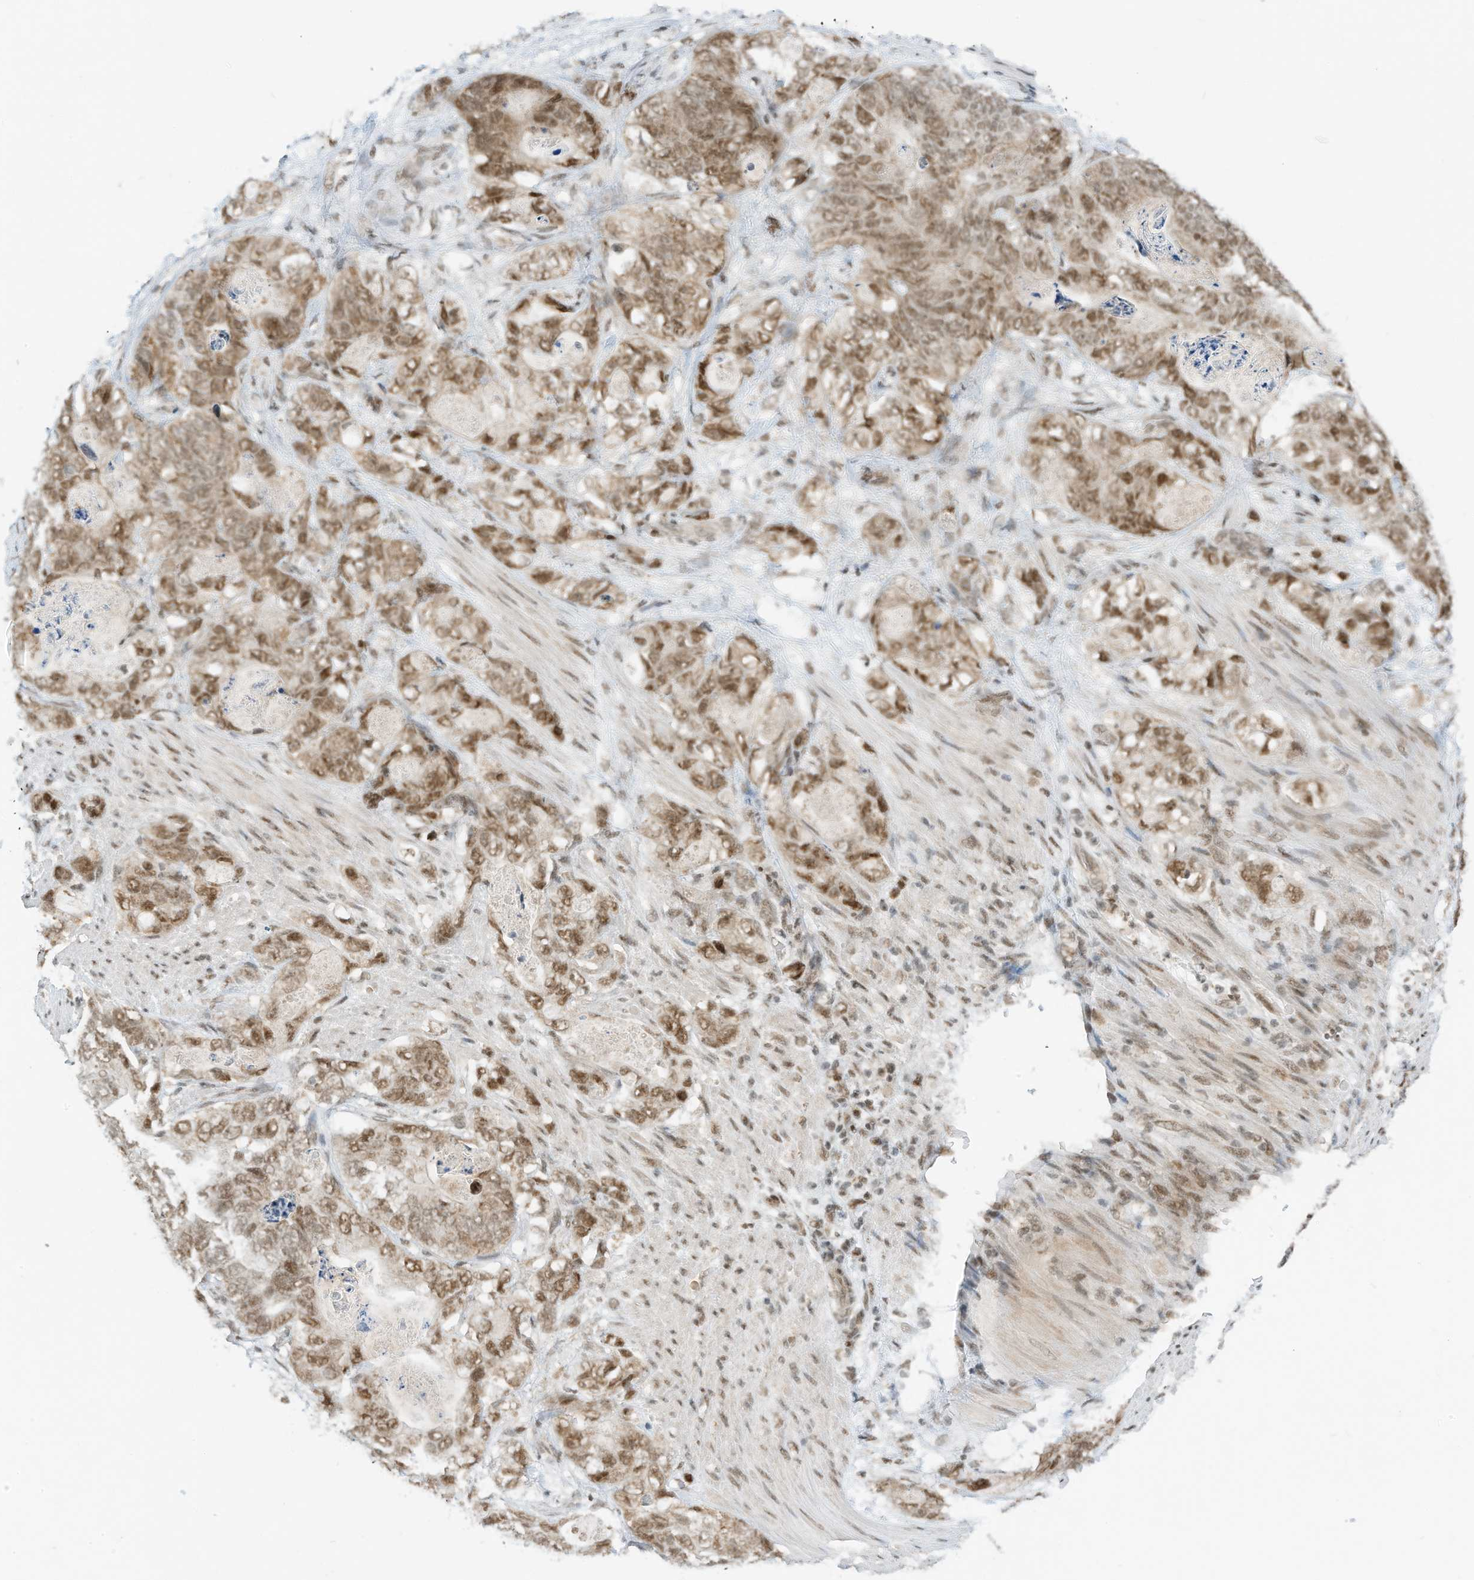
{"staining": {"intensity": "moderate", "quantity": ">75%", "location": "cytoplasmic/membranous,nuclear"}, "tissue": "stomach cancer", "cell_type": "Tumor cells", "image_type": "cancer", "snomed": [{"axis": "morphology", "description": "Normal tissue, NOS"}, {"axis": "morphology", "description": "Adenocarcinoma, NOS"}, {"axis": "topography", "description": "Stomach"}], "caption": "Stomach cancer (adenocarcinoma) was stained to show a protein in brown. There is medium levels of moderate cytoplasmic/membranous and nuclear expression in approximately >75% of tumor cells.", "gene": "AURKAIP1", "patient": {"sex": "female", "age": 89}}